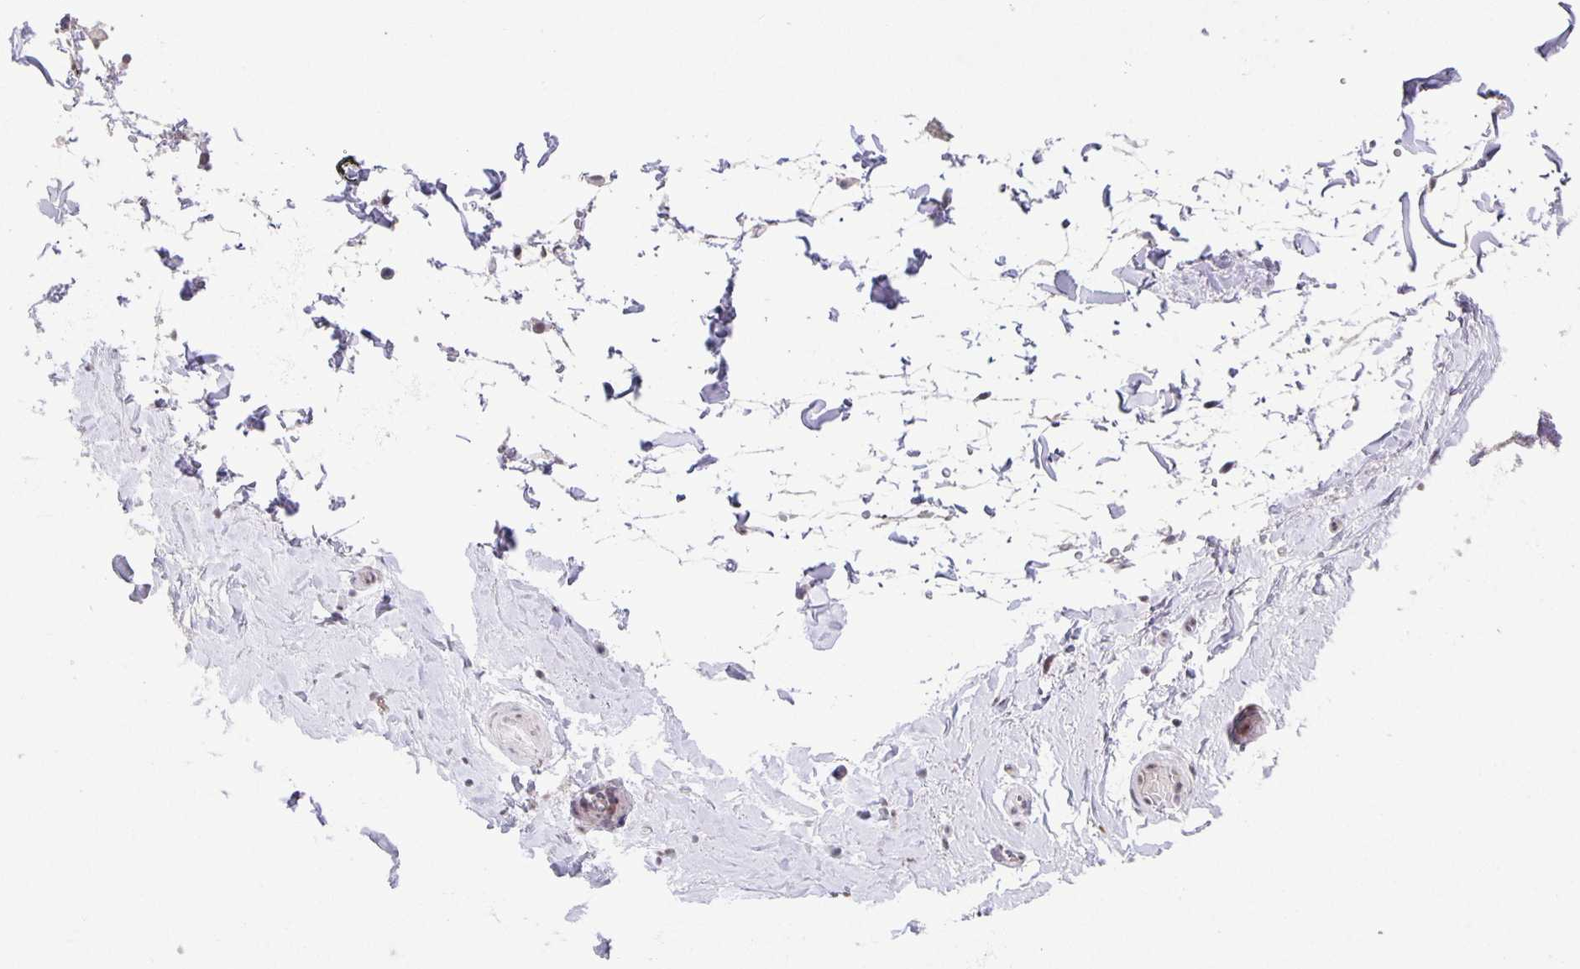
{"staining": {"intensity": "negative", "quantity": "none", "location": "none"}, "tissue": "adipose tissue", "cell_type": "Adipocytes", "image_type": "normal", "snomed": [{"axis": "morphology", "description": "Normal tissue, NOS"}, {"axis": "topography", "description": "Epididymis, spermatic cord, NOS"}, {"axis": "topography", "description": "Epididymis"}, {"axis": "topography", "description": "Peripheral nerve tissue"}], "caption": "High magnification brightfield microscopy of unremarkable adipose tissue stained with DAB (3,3'-diaminobenzidine) (brown) and counterstained with hematoxylin (blue): adipocytes show no significant staining.", "gene": "PHRF1", "patient": {"sex": "male", "age": 29}}